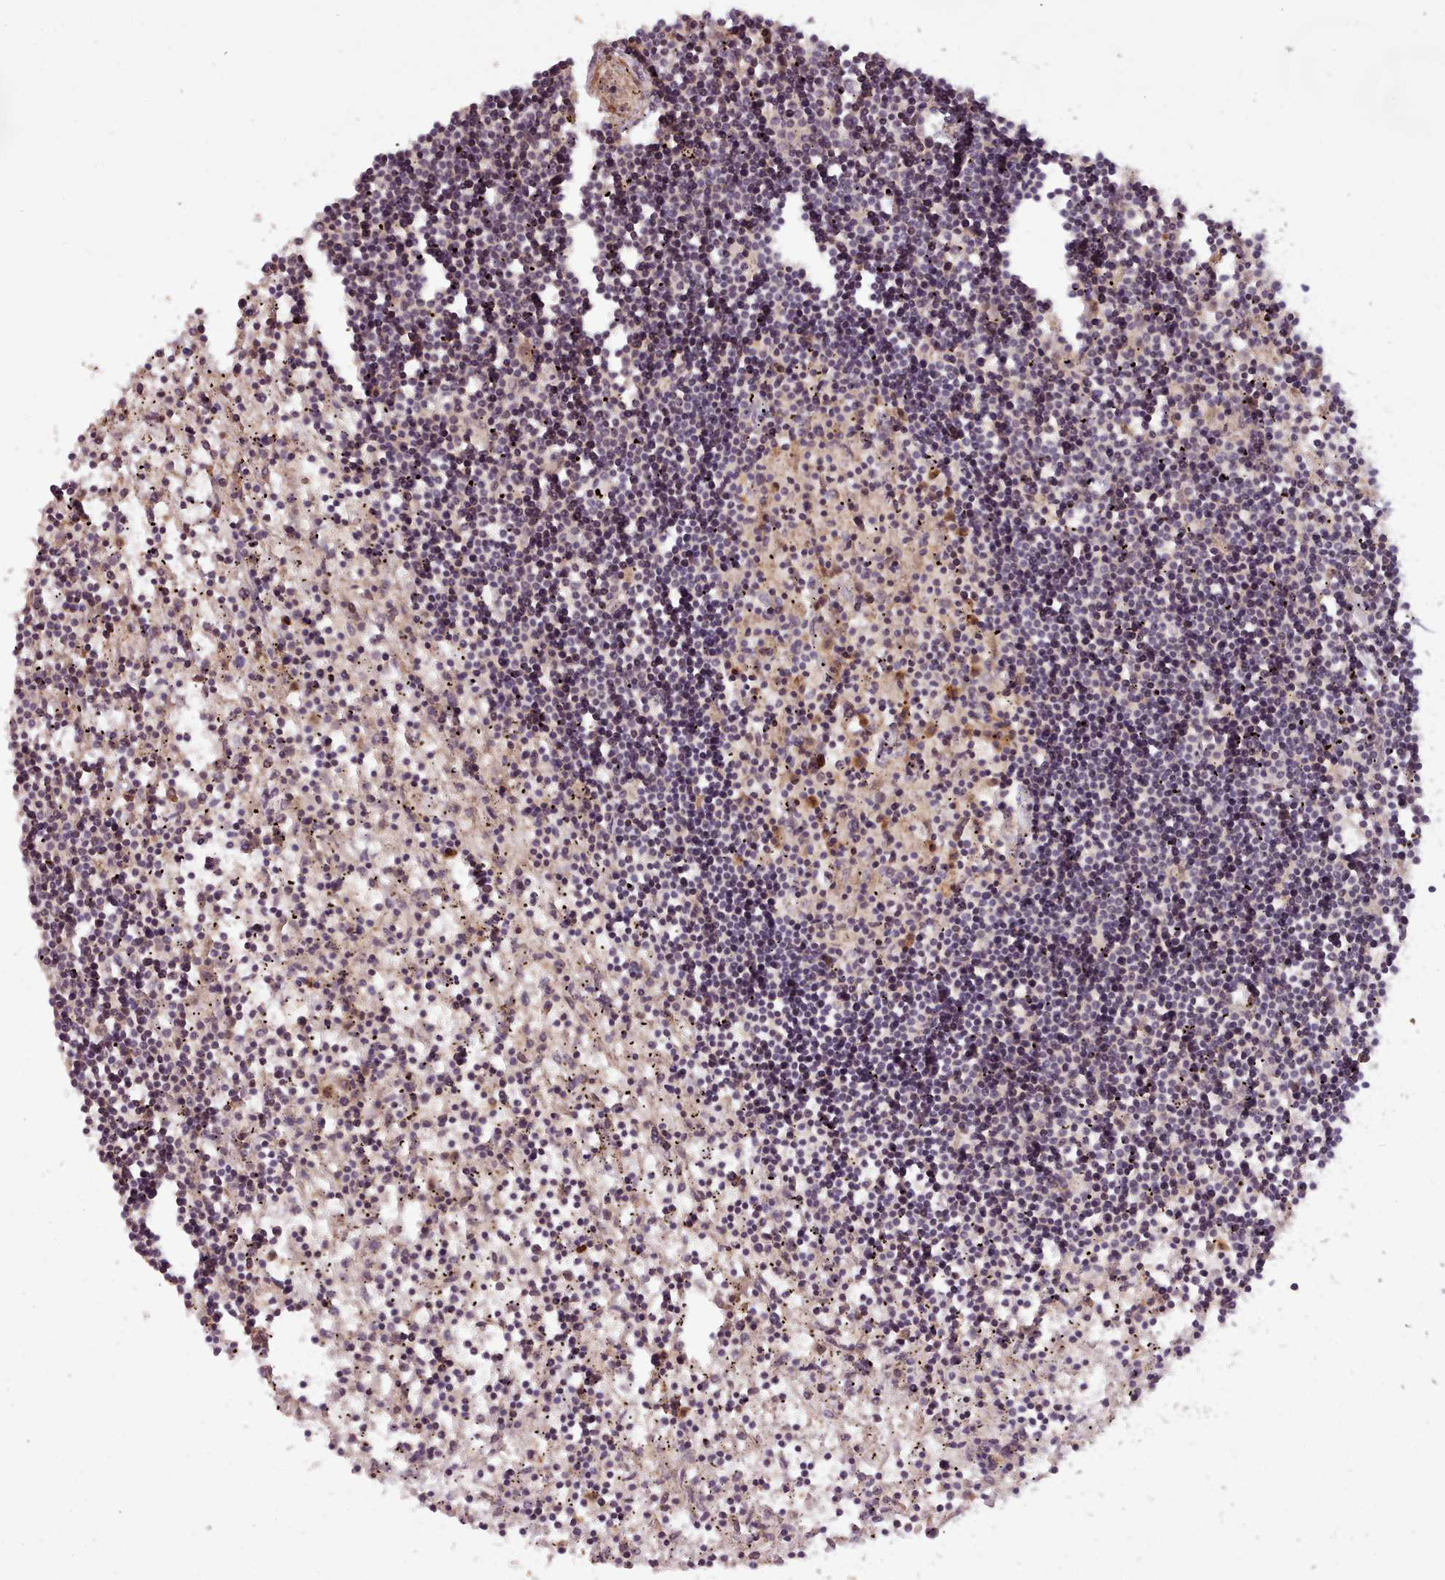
{"staining": {"intensity": "moderate", "quantity": "<25%", "location": "nuclear"}, "tissue": "lymphoma", "cell_type": "Tumor cells", "image_type": "cancer", "snomed": [{"axis": "morphology", "description": "Malignant lymphoma, non-Hodgkin's type, Low grade"}, {"axis": "topography", "description": "Spleen"}], "caption": "DAB immunohistochemical staining of human lymphoma exhibits moderate nuclear protein positivity in approximately <25% of tumor cells. Nuclei are stained in blue.", "gene": "CDC6", "patient": {"sex": "male", "age": 76}}